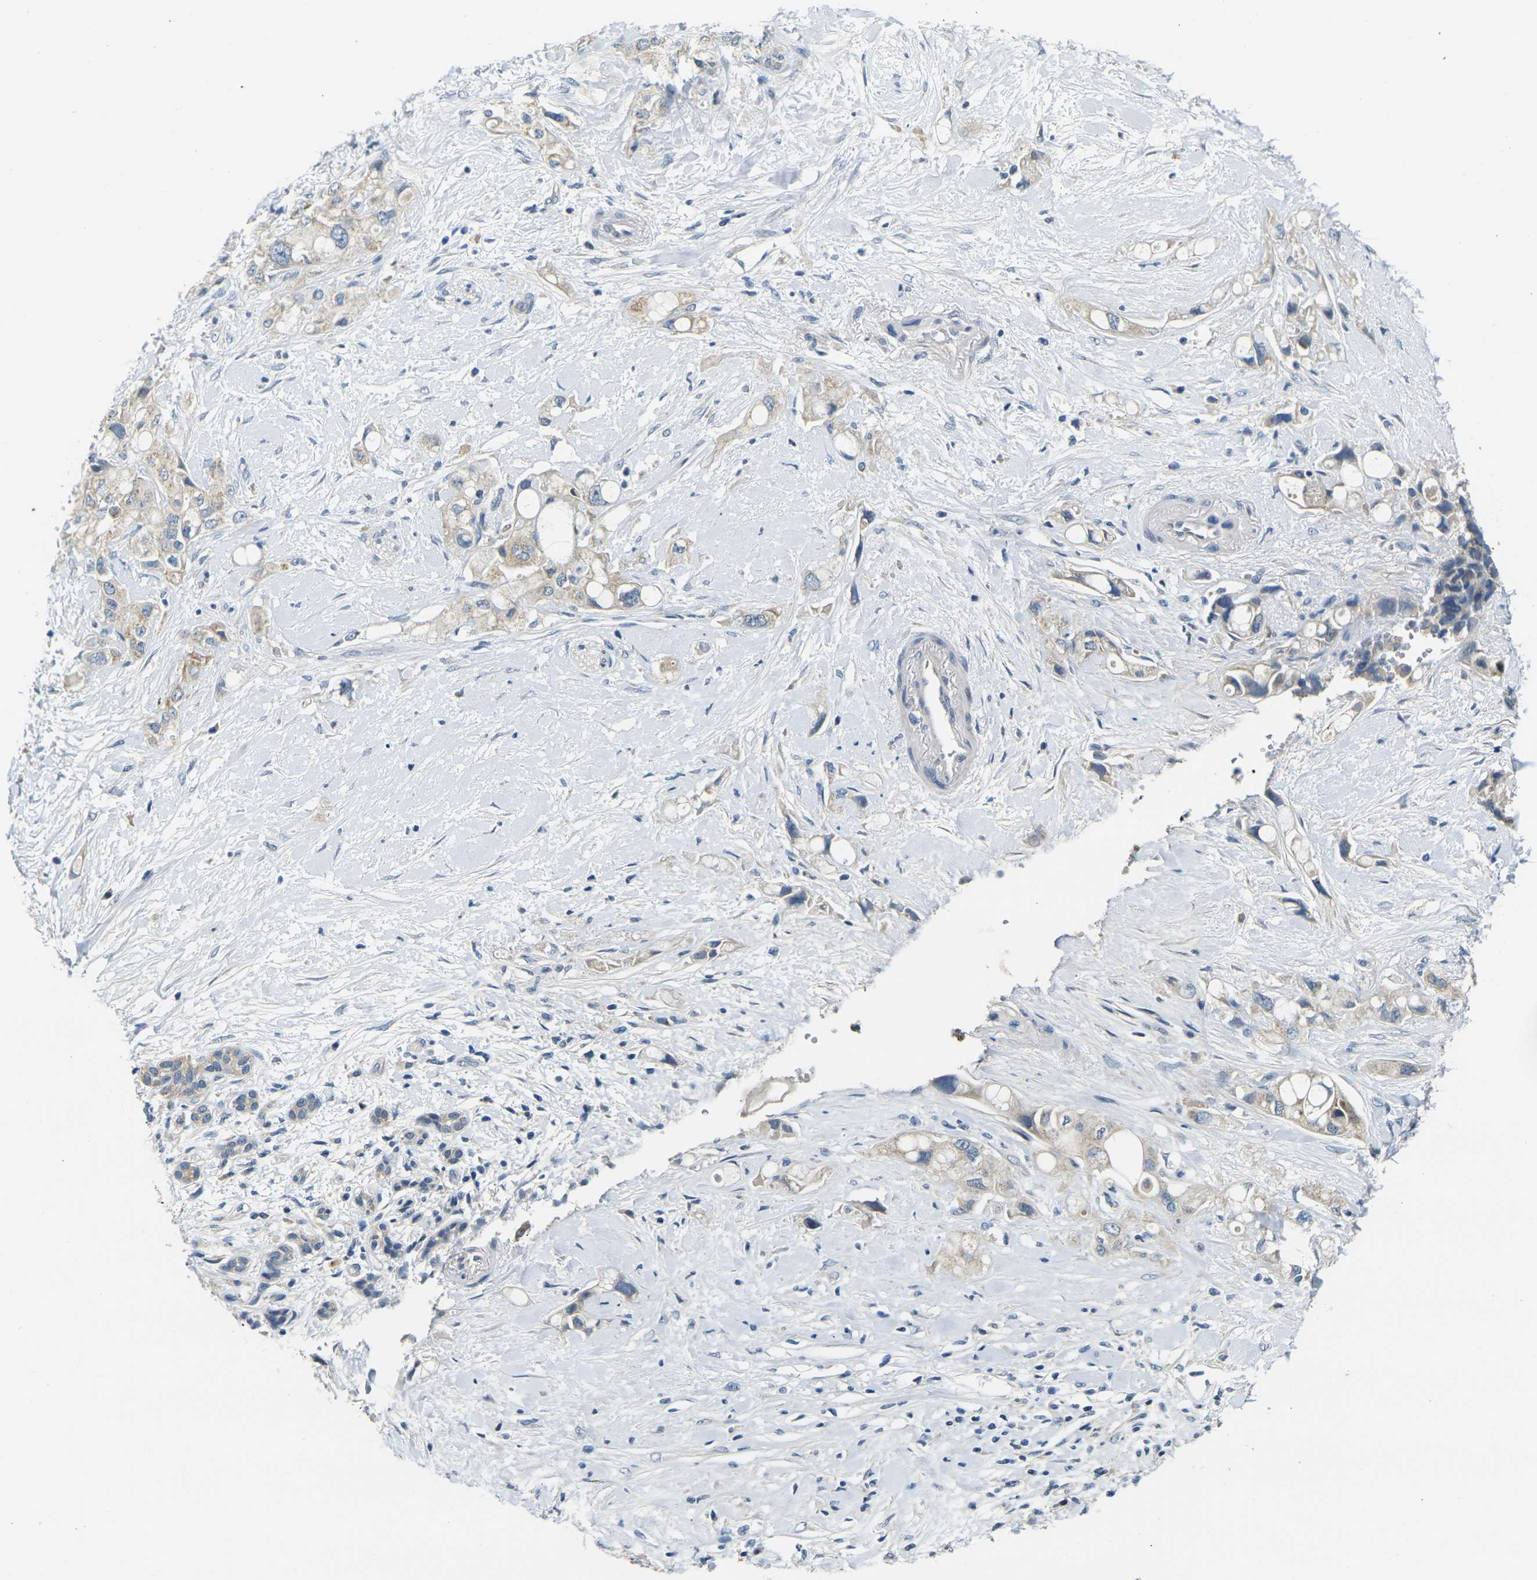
{"staining": {"intensity": "moderate", "quantity": "<25%", "location": "cytoplasmic/membranous"}, "tissue": "pancreatic cancer", "cell_type": "Tumor cells", "image_type": "cancer", "snomed": [{"axis": "morphology", "description": "Adenocarcinoma, NOS"}, {"axis": "topography", "description": "Pancreas"}], "caption": "Adenocarcinoma (pancreatic) stained for a protein displays moderate cytoplasmic/membranous positivity in tumor cells.", "gene": "SHISAL2B", "patient": {"sex": "female", "age": 56}}